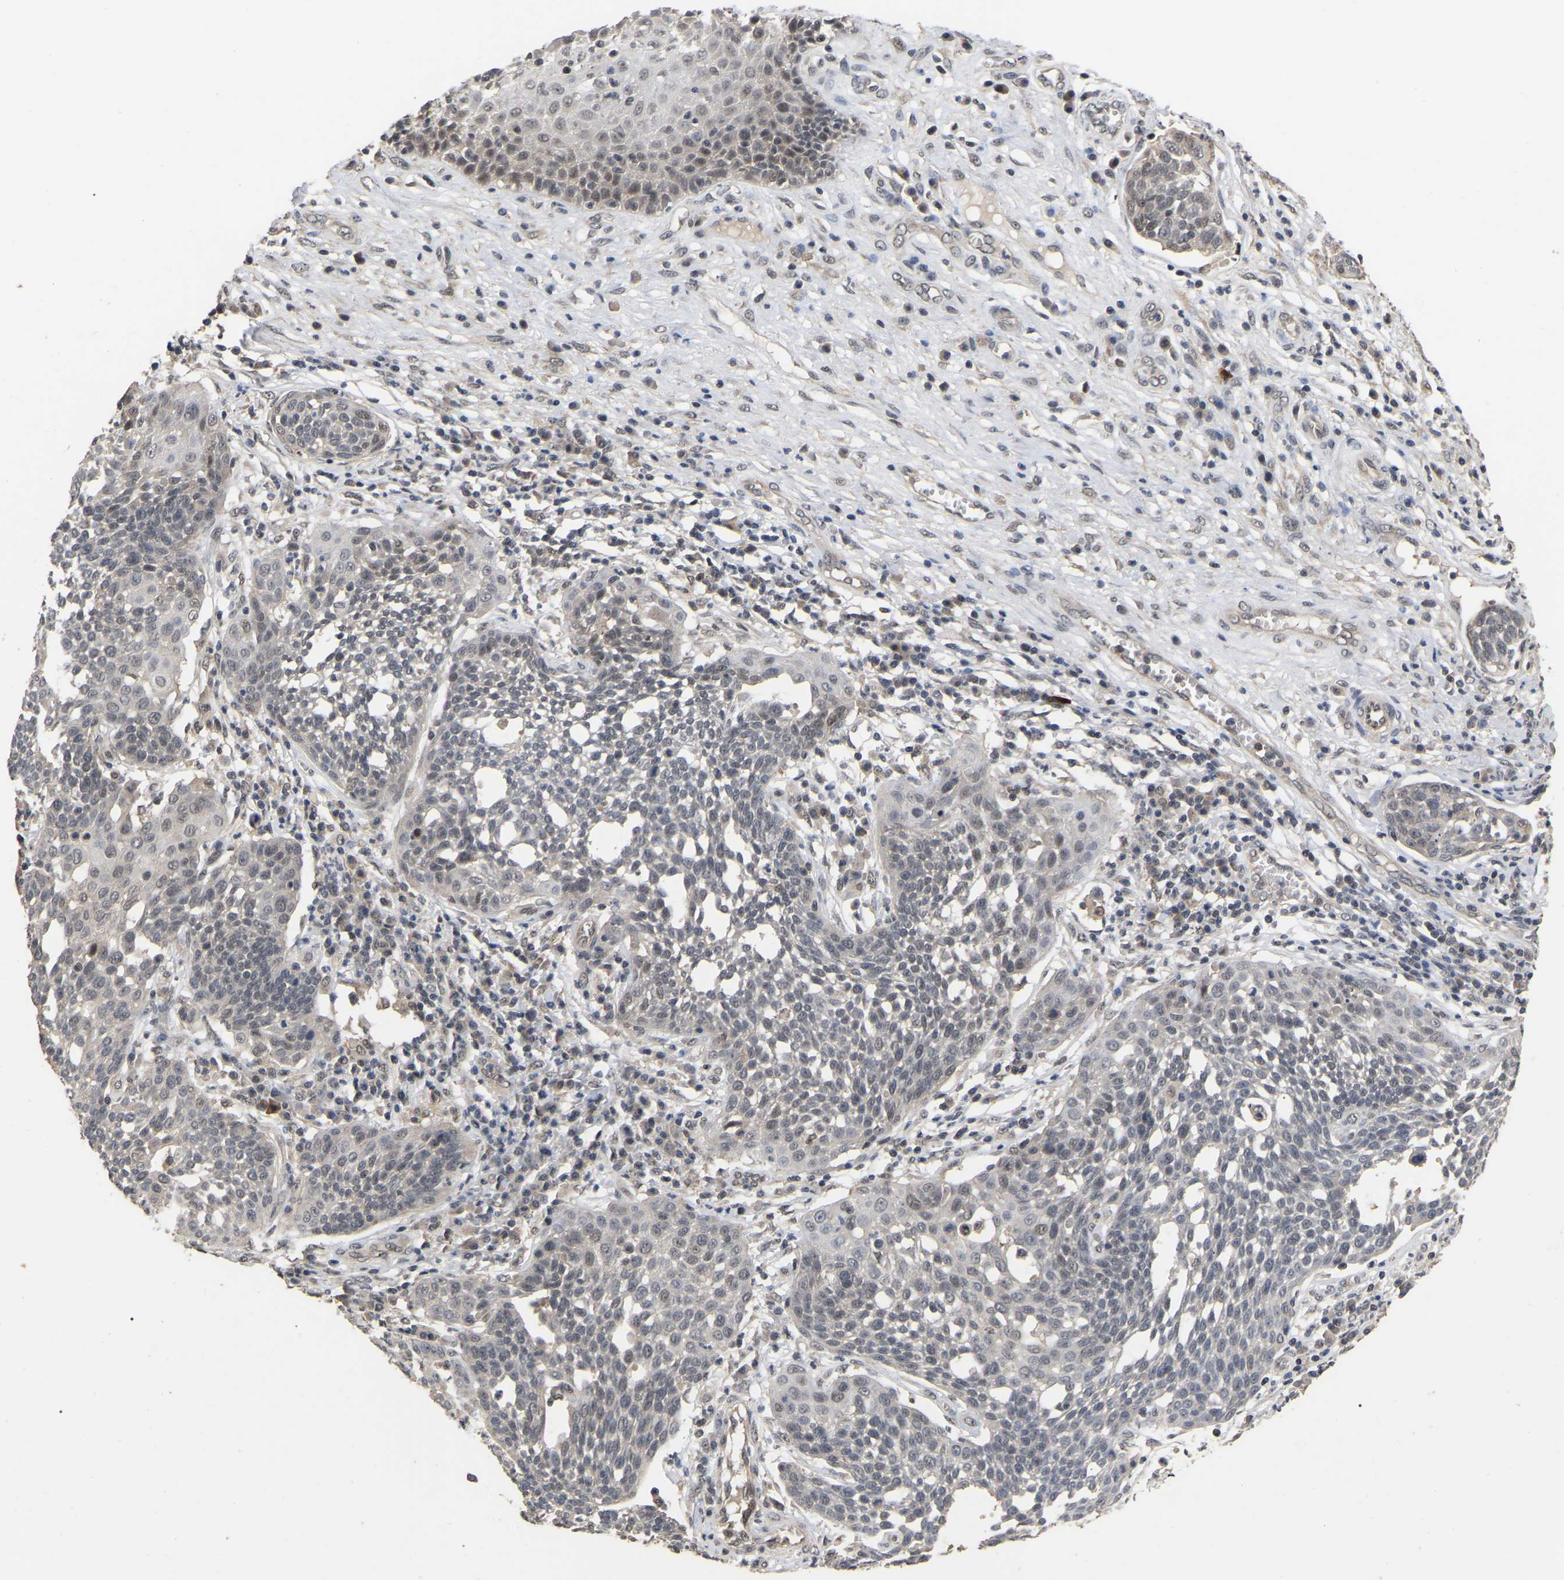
{"staining": {"intensity": "weak", "quantity": "<25%", "location": "nuclear"}, "tissue": "cervical cancer", "cell_type": "Tumor cells", "image_type": "cancer", "snomed": [{"axis": "morphology", "description": "Squamous cell carcinoma, NOS"}, {"axis": "topography", "description": "Cervix"}], "caption": "Tumor cells are negative for brown protein staining in squamous cell carcinoma (cervical).", "gene": "JAZF1", "patient": {"sex": "female", "age": 34}}